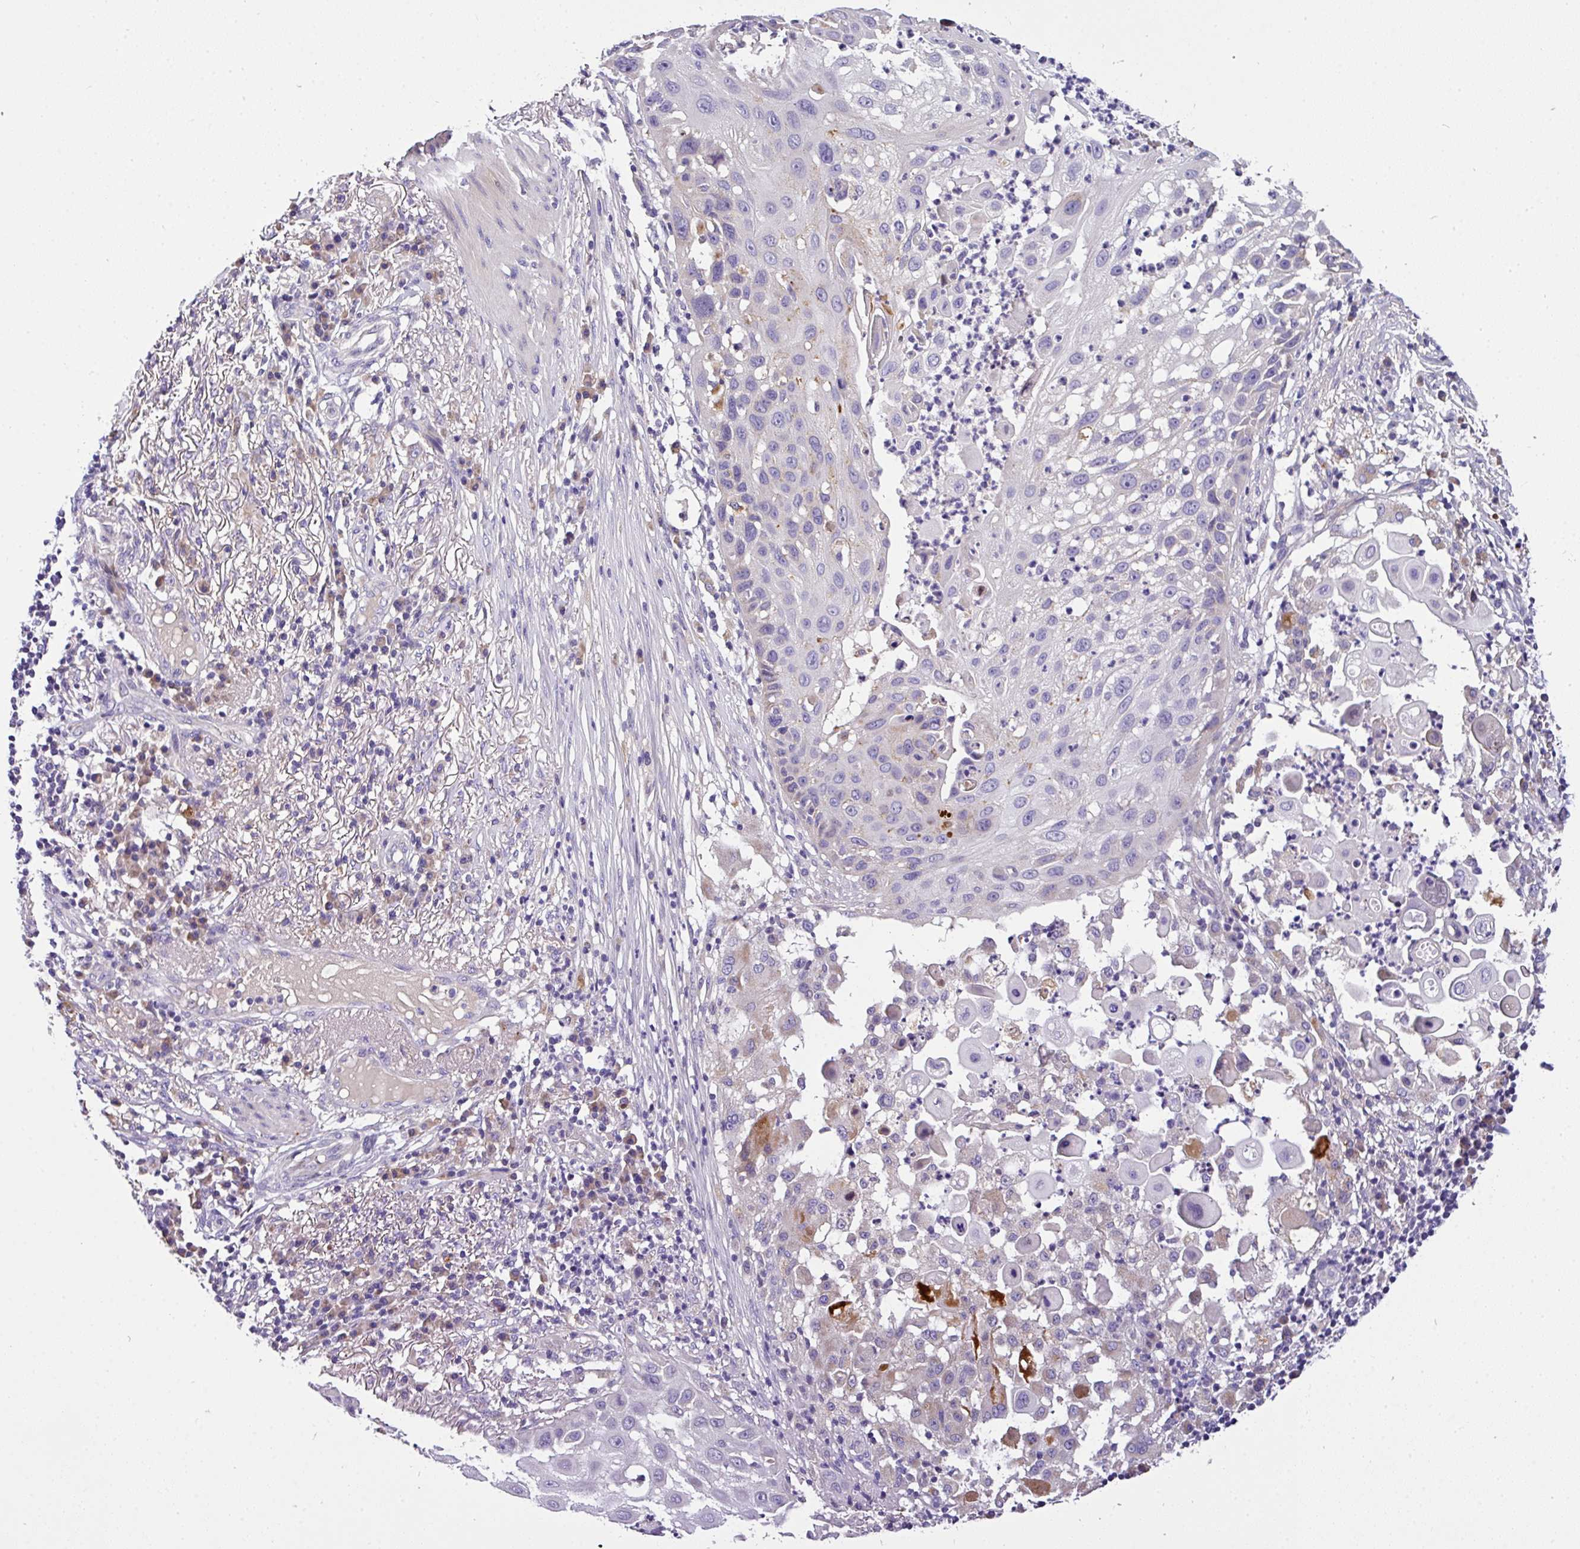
{"staining": {"intensity": "negative", "quantity": "none", "location": "none"}, "tissue": "skin cancer", "cell_type": "Tumor cells", "image_type": "cancer", "snomed": [{"axis": "morphology", "description": "Squamous cell carcinoma, NOS"}, {"axis": "topography", "description": "Skin"}], "caption": "Immunohistochemistry (IHC) image of neoplastic tissue: skin cancer (squamous cell carcinoma) stained with DAB (3,3'-diaminobenzidine) shows no significant protein expression in tumor cells.", "gene": "ANXA2R", "patient": {"sex": "female", "age": 44}}